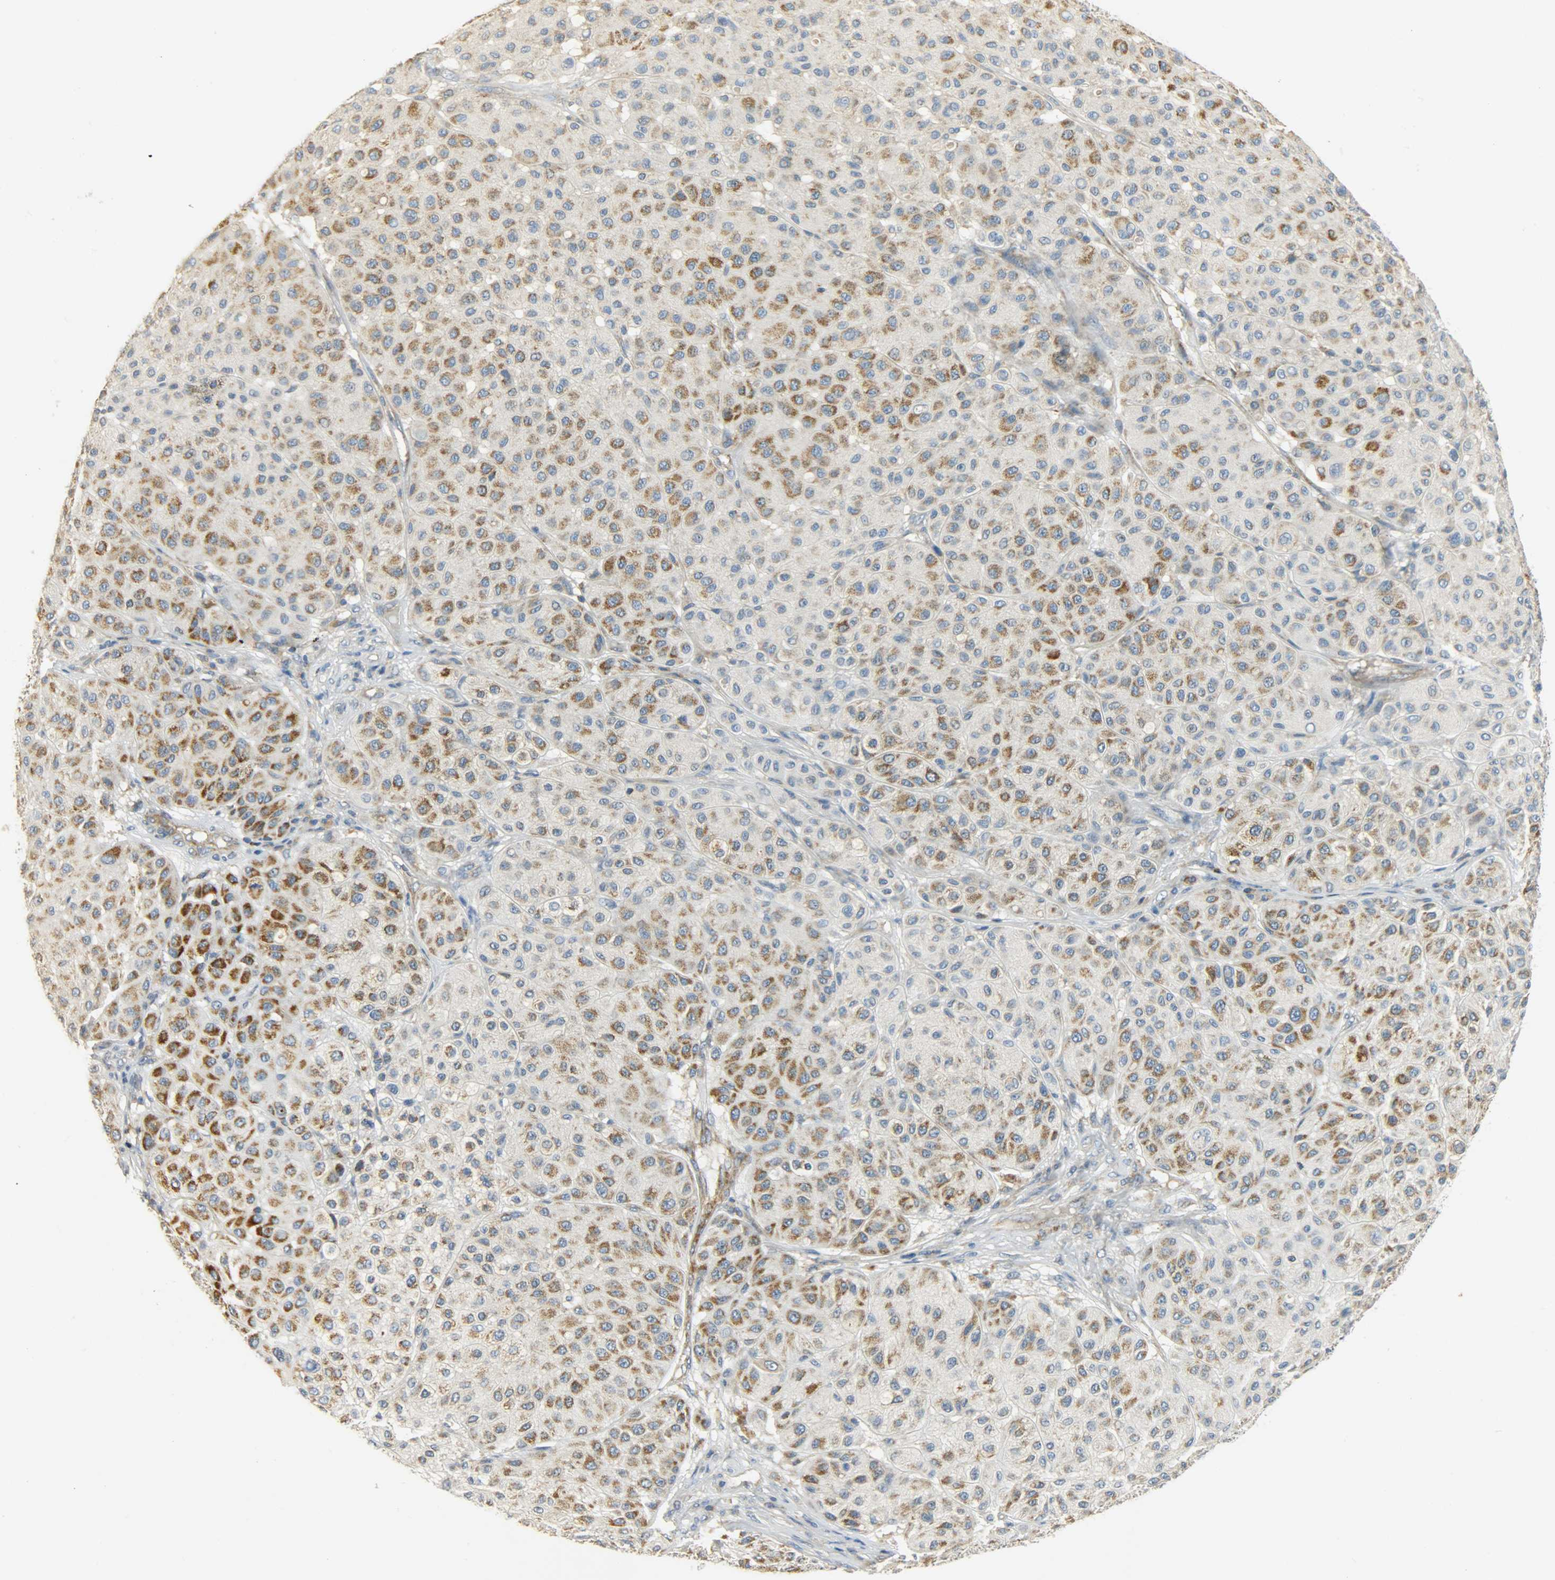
{"staining": {"intensity": "strong", "quantity": "25%-75%", "location": "cytoplasmic/membranous"}, "tissue": "melanoma", "cell_type": "Tumor cells", "image_type": "cancer", "snomed": [{"axis": "morphology", "description": "Normal tissue, NOS"}, {"axis": "morphology", "description": "Malignant melanoma, Metastatic site"}, {"axis": "topography", "description": "Skin"}], "caption": "This micrograph demonstrates immunohistochemistry (IHC) staining of human malignant melanoma (metastatic site), with high strong cytoplasmic/membranous positivity in approximately 25%-75% of tumor cells.", "gene": "NNT", "patient": {"sex": "male", "age": 41}}